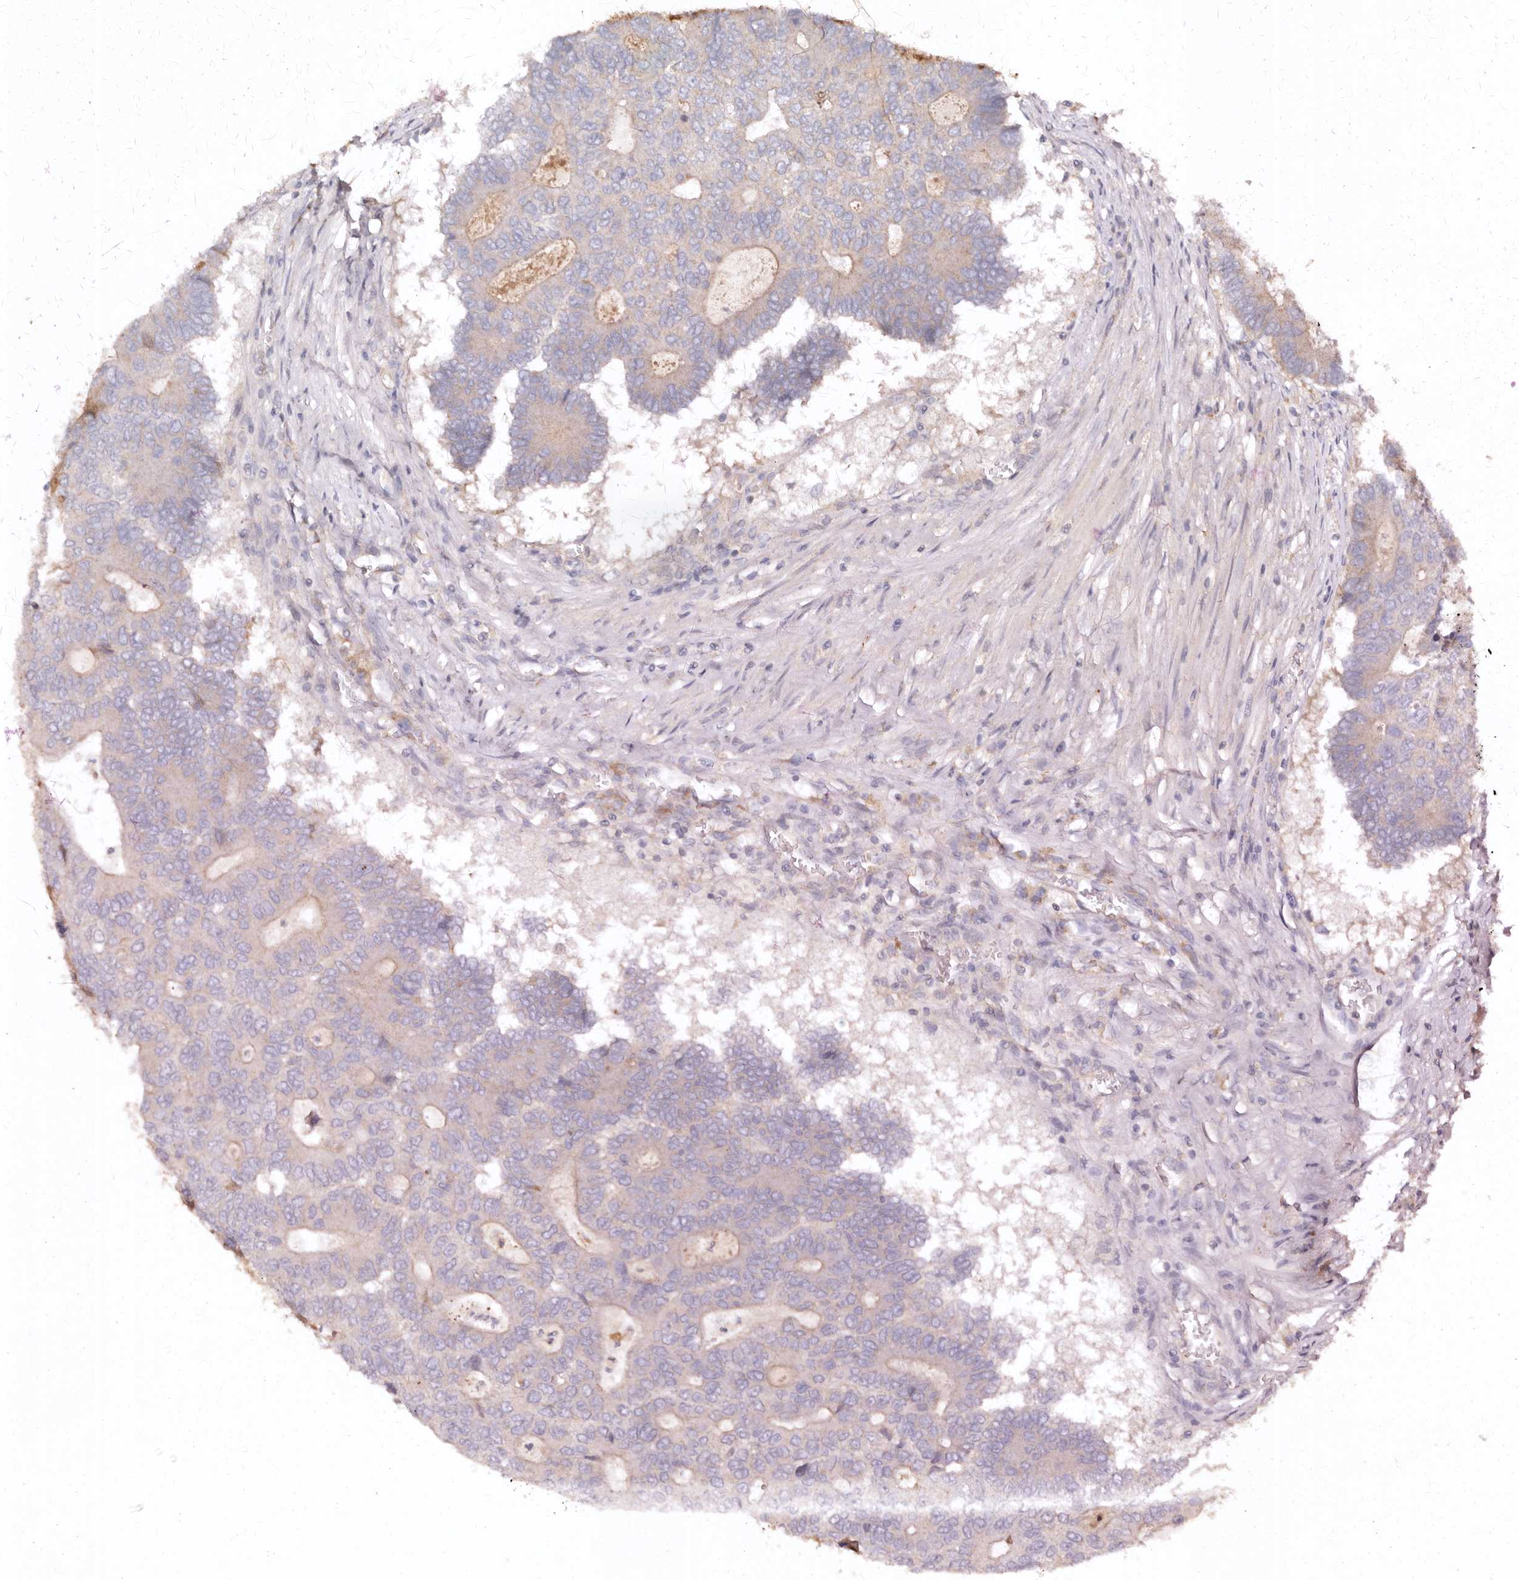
{"staining": {"intensity": "weak", "quantity": "<25%", "location": "cytoplasmic/membranous"}, "tissue": "colorectal cancer", "cell_type": "Tumor cells", "image_type": "cancer", "snomed": [{"axis": "morphology", "description": "Adenocarcinoma, NOS"}, {"axis": "topography", "description": "Colon"}], "caption": "Protein analysis of colorectal cancer shows no significant expression in tumor cells.", "gene": "FARS2", "patient": {"sex": "male", "age": 87}}